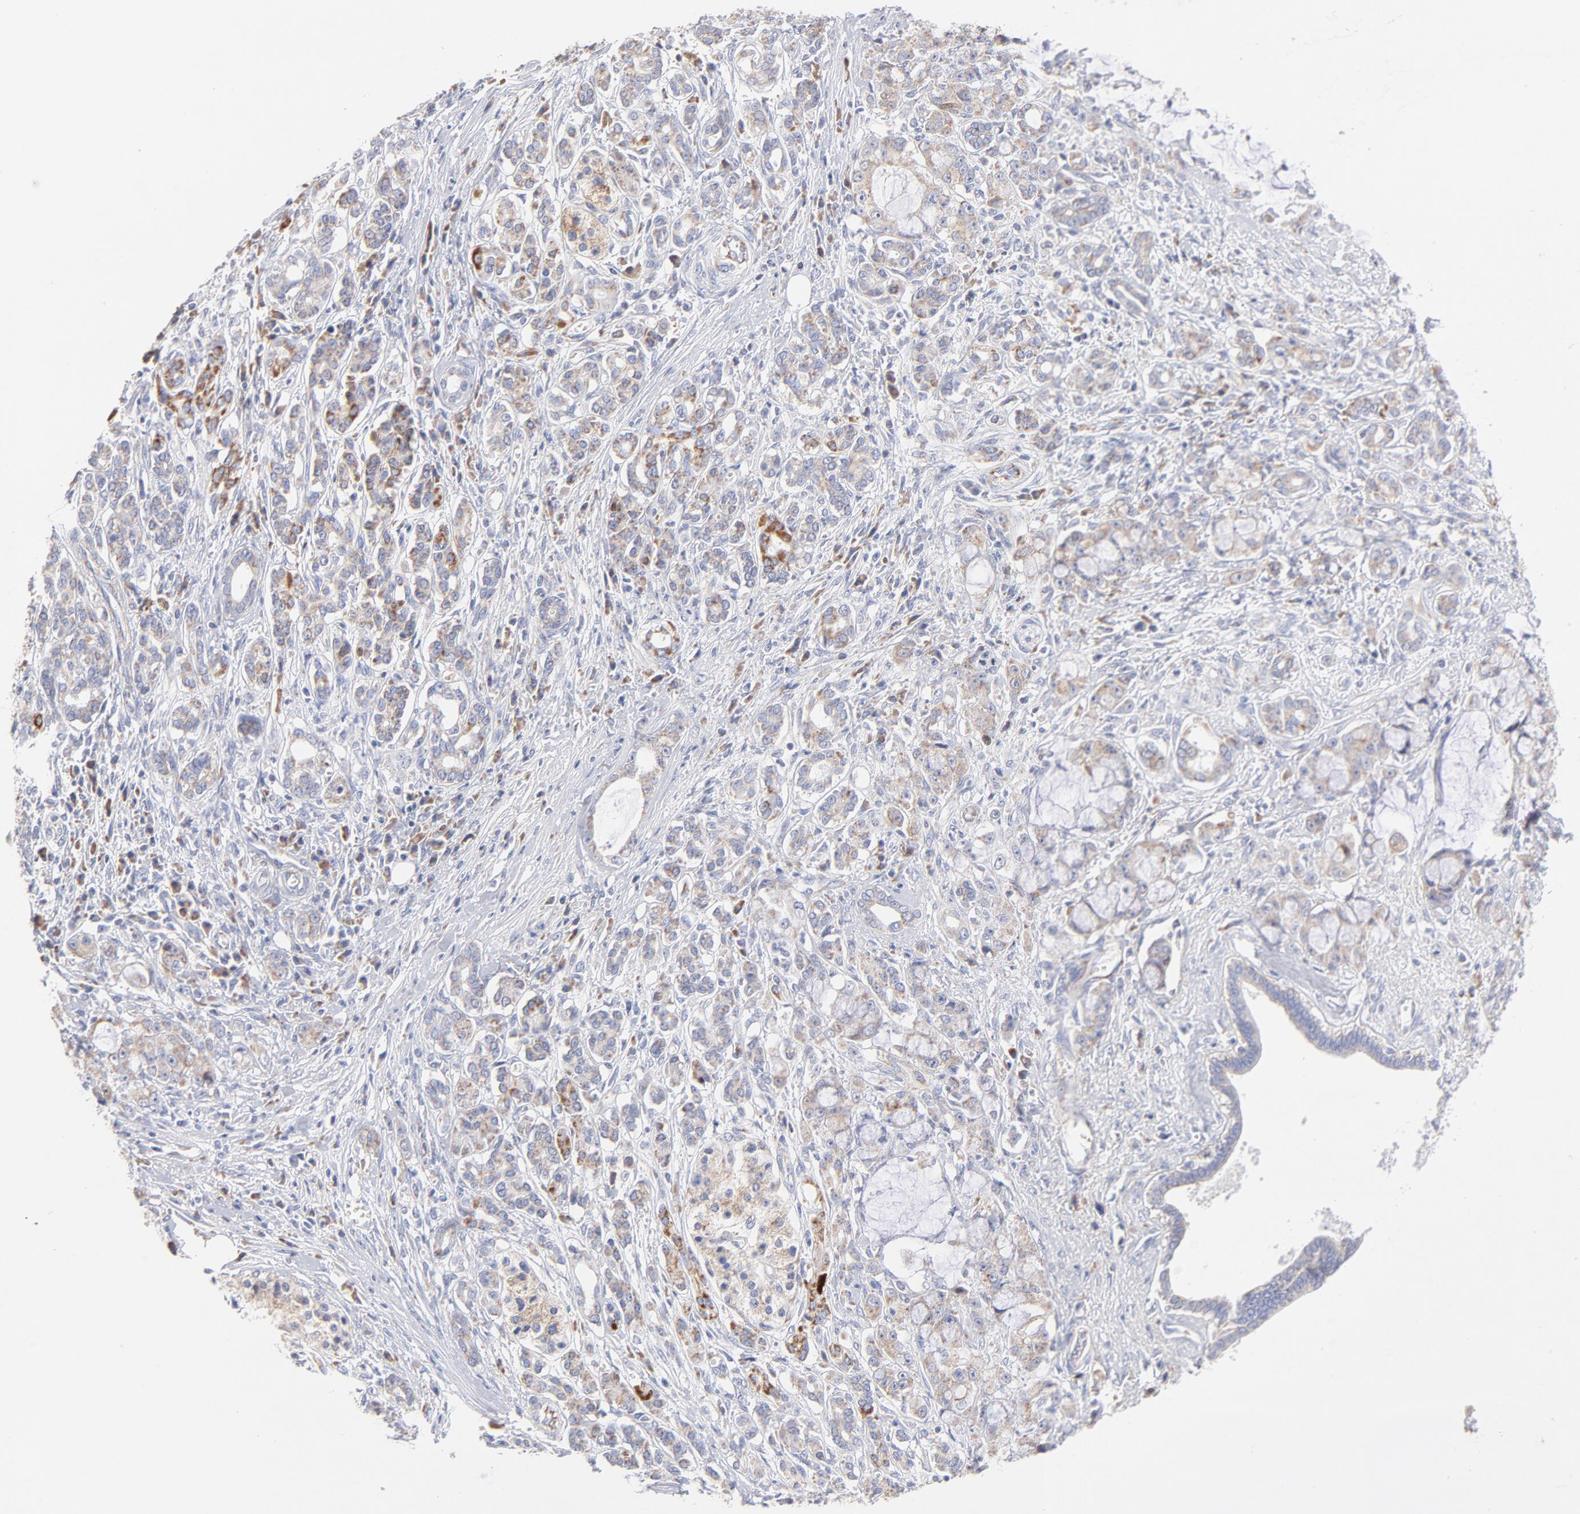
{"staining": {"intensity": "negative", "quantity": "none", "location": "none"}, "tissue": "pancreatic cancer", "cell_type": "Tumor cells", "image_type": "cancer", "snomed": [{"axis": "morphology", "description": "Adenocarcinoma, NOS"}, {"axis": "topography", "description": "Pancreas"}], "caption": "Immunohistochemical staining of human pancreatic cancer shows no significant expression in tumor cells.", "gene": "TIMM8A", "patient": {"sex": "female", "age": 73}}